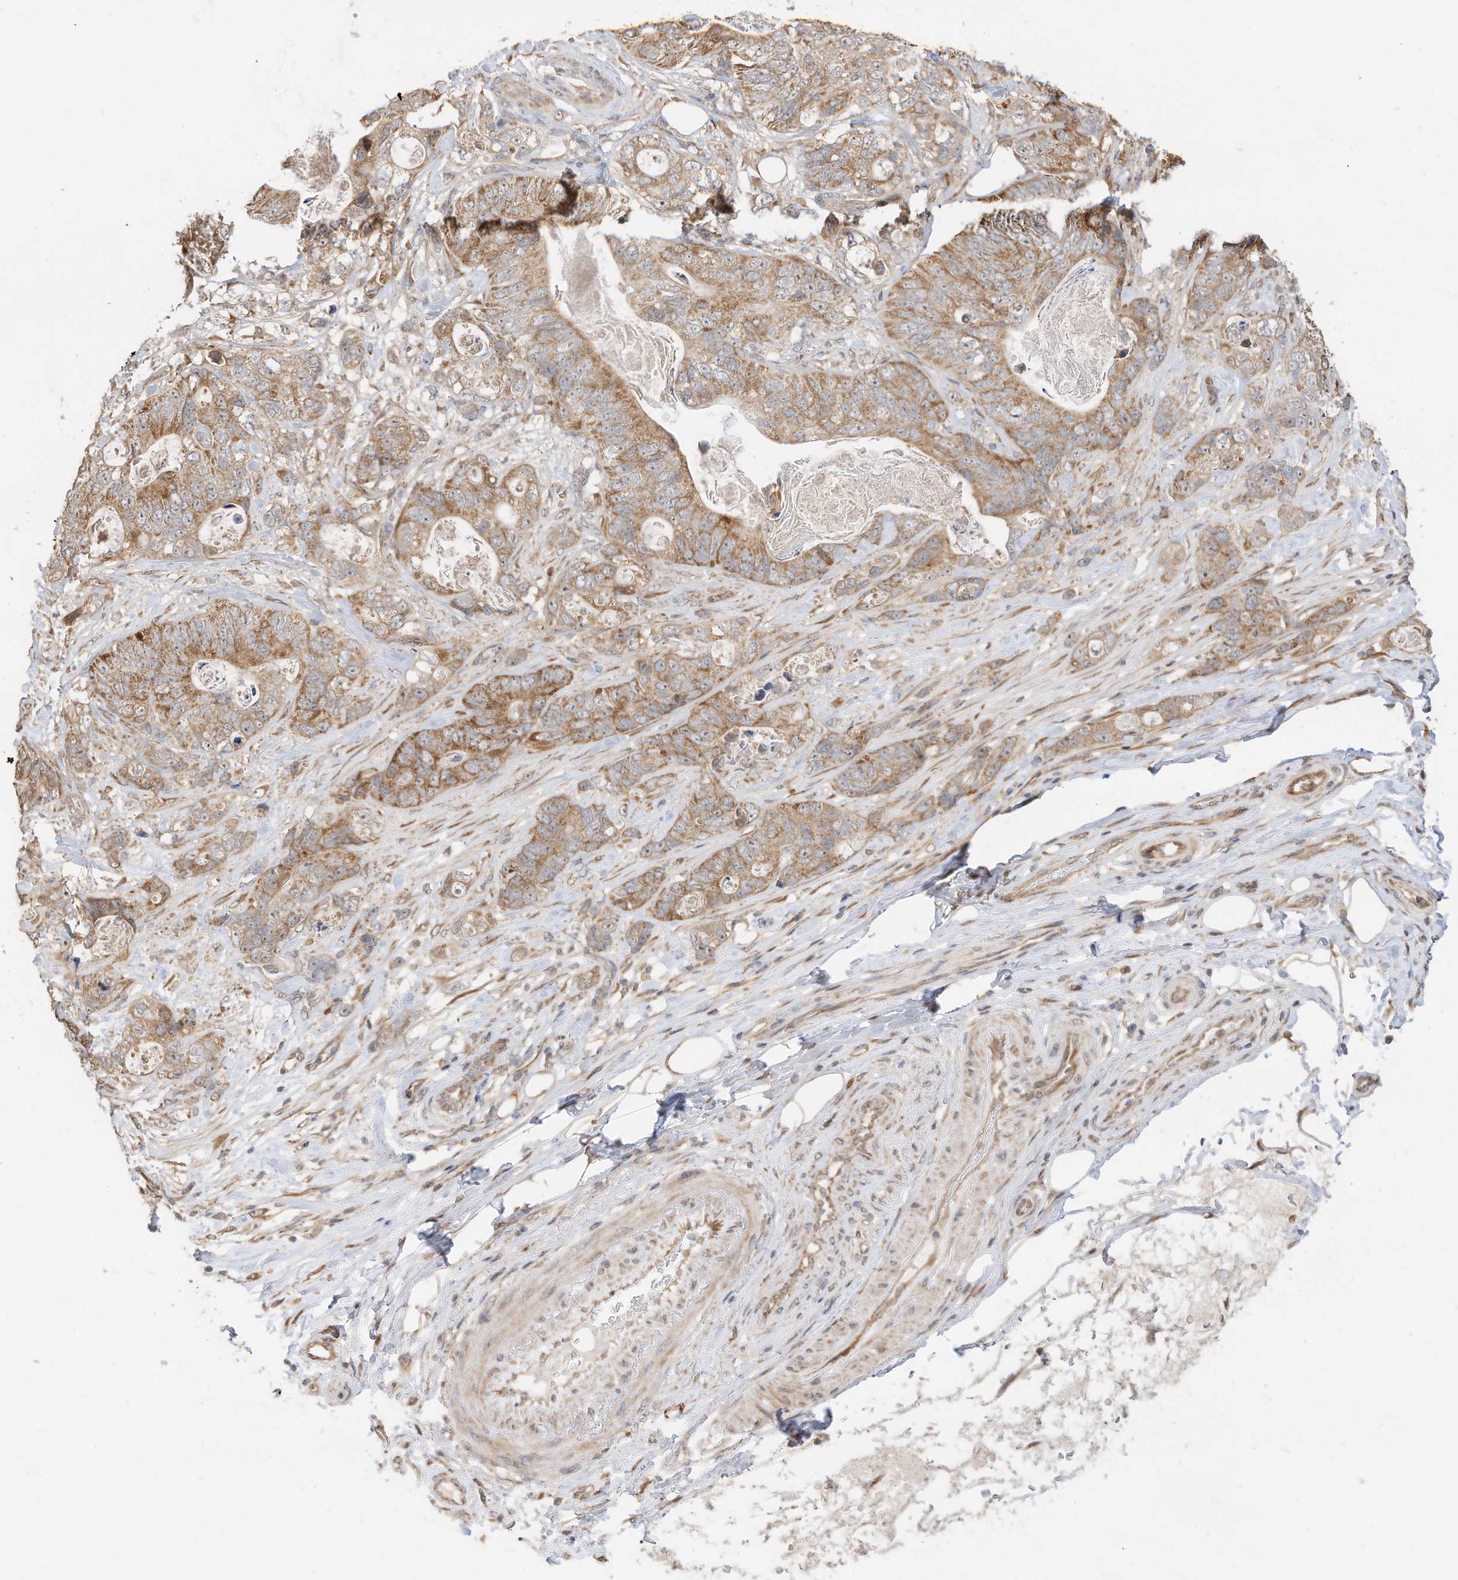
{"staining": {"intensity": "moderate", "quantity": ">75%", "location": "cytoplasmic/membranous"}, "tissue": "stomach cancer", "cell_type": "Tumor cells", "image_type": "cancer", "snomed": [{"axis": "morphology", "description": "Normal tissue, NOS"}, {"axis": "morphology", "description": "Adenocarcinoma, NOS"}, {"axis": "topography", "description": "Stomach"}], "caption": "This micrograph reveals stomach cancer (adenocarcinoma) stained with immunohistochemistry to label a protein in brown. The cytoplasmic/membranous of tumor cells show moderate positivity for the protein. Nuclei are counter-stained blue.", "gene": "CAGE1", "patient": {"sex": "female", "age": 89}}